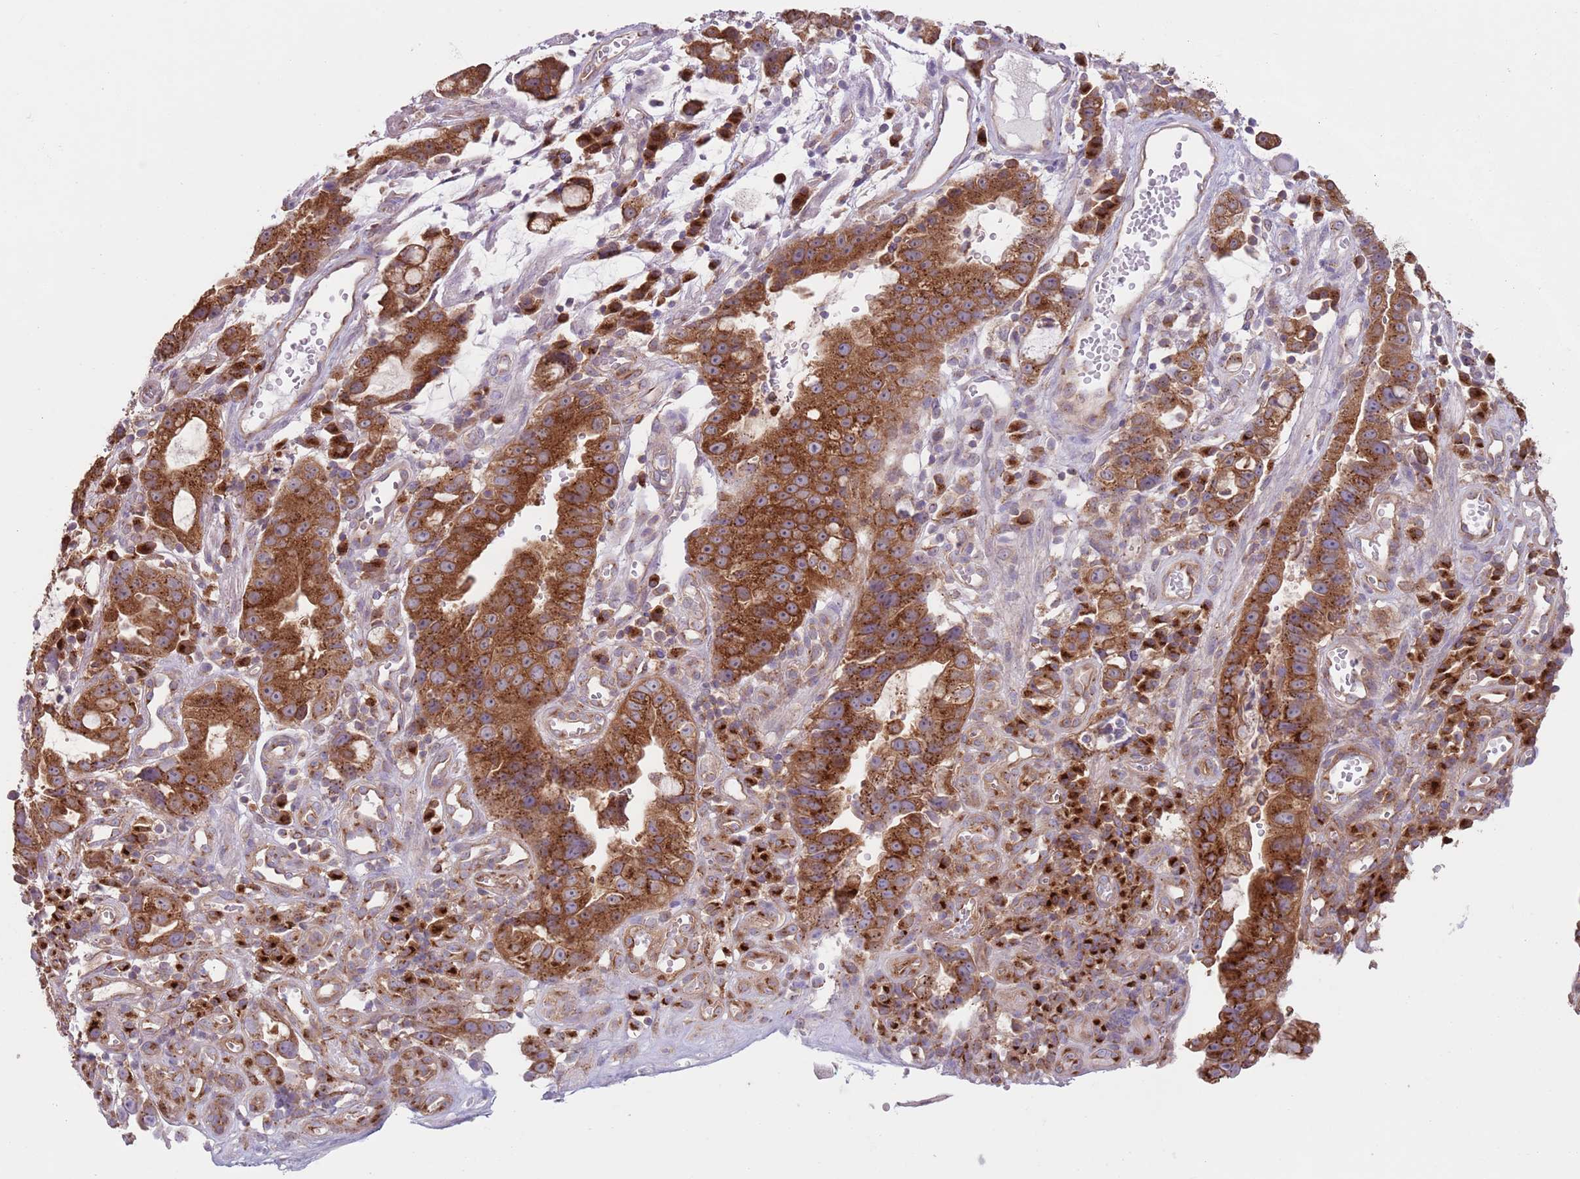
{"staining": {"intensity": "strong", "quantity": ">75%", "location": "cytoplasmic/membranous"}, "tissue": "stomach cancer", "cell_type": "Tumor cells", "image_type": "cancer", "snomed": [{"axis": "morphology", "description": "Adenocarcinoma, NOS"}, {"axis": "topography", "description": "Stomach"}], "caption": "Immunohistochemistry staining of stomach cancer, which exhibits high levels of strong cytoplasmic/membranous staining in about >75% of tumor cells indicating strong cytoplasmic/membranous protein expression. The staining was performed using DAB (brown) for protein detection and nuclei were counterstained in hematoxylin (blue).", "gene": "COPE", "patient": {"sex": "male", "age": 55}}